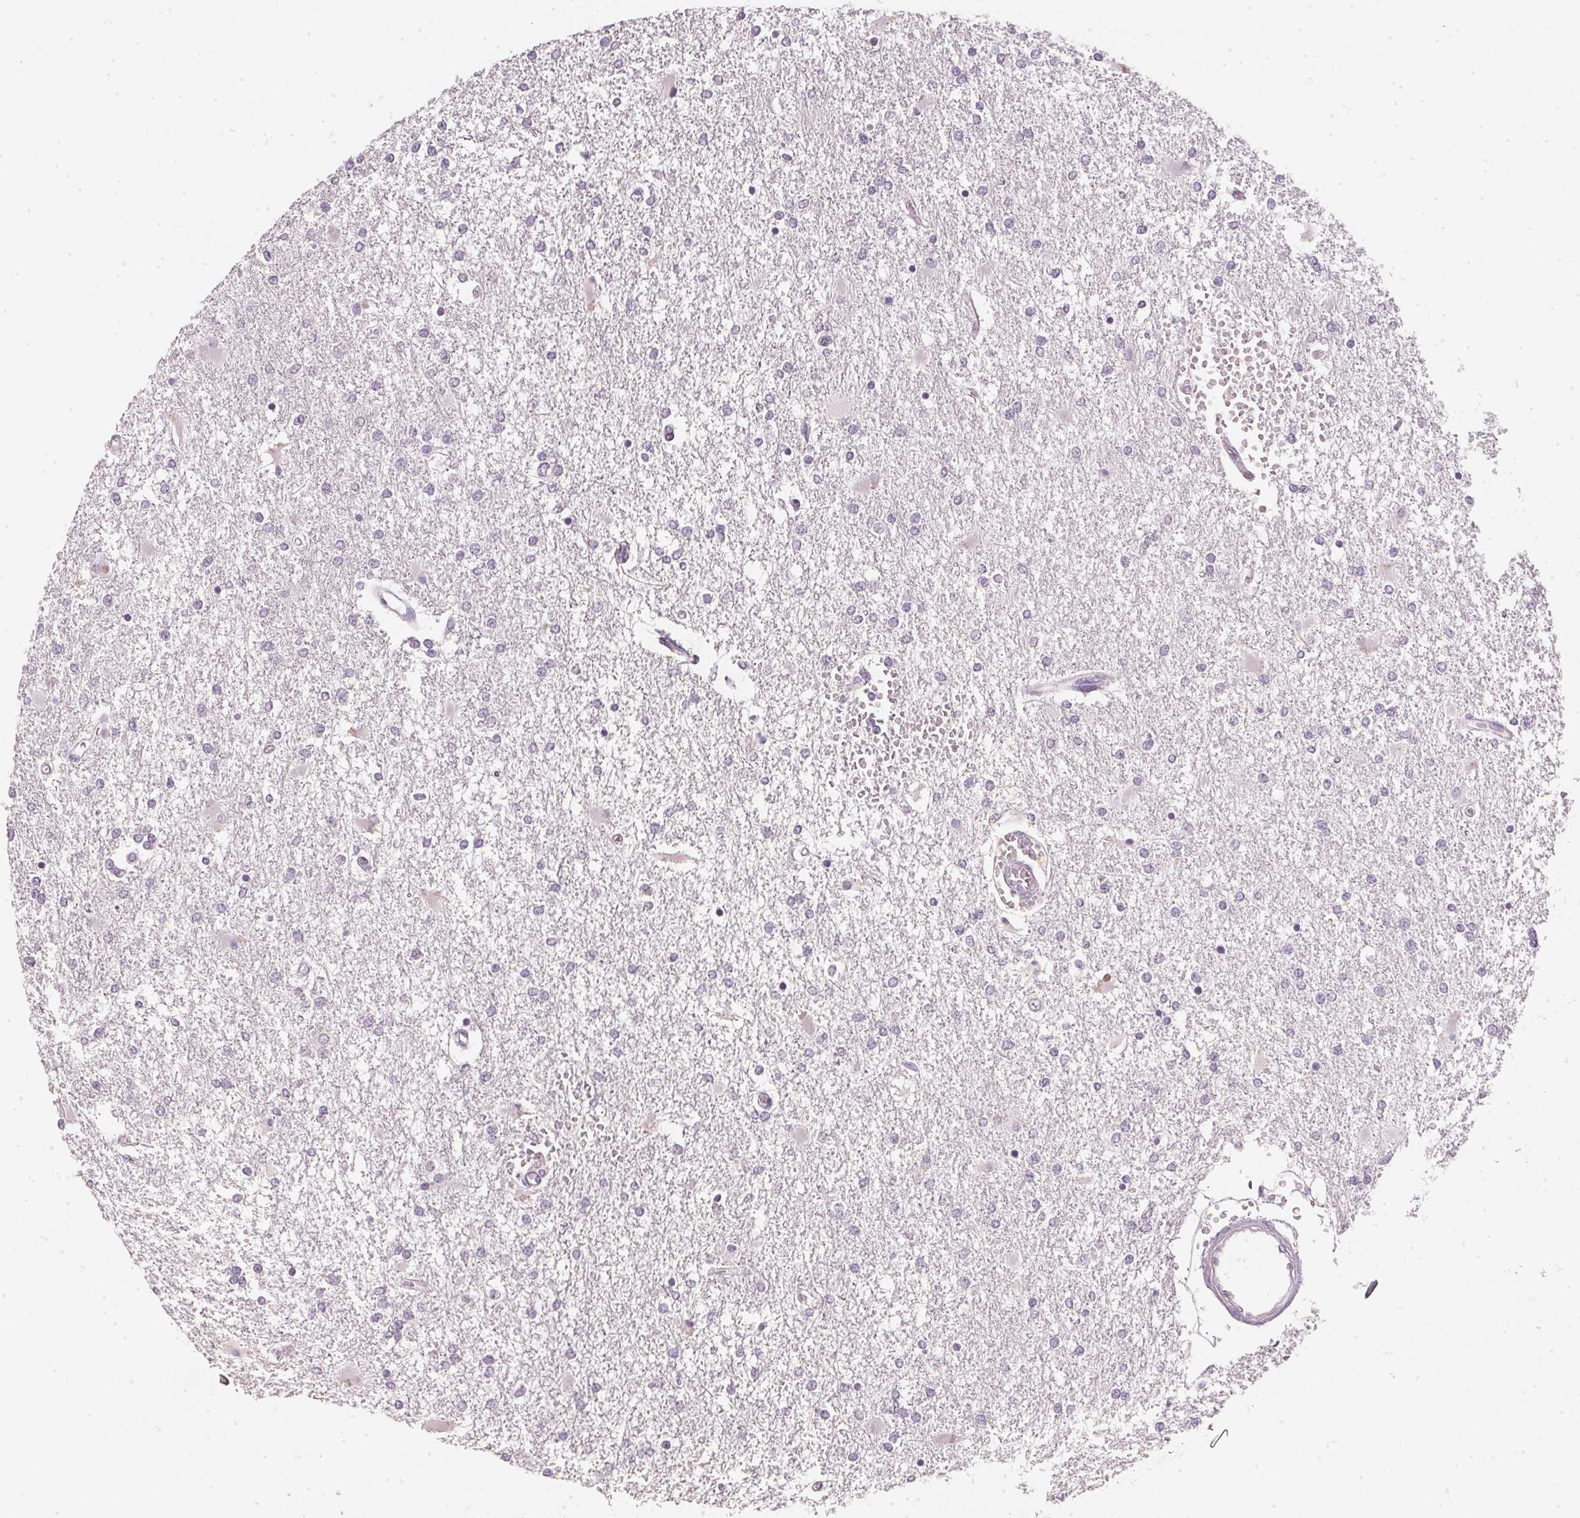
{"staining": {"intensity": "negative", "quantity": "none", "location": "none"}, "tissue": "glioma", "cell_type": "Tumor cells", "image_type": "cancer", "snomed": [{"axis": "morphology", "description": "Glioma, malignant, High grade"}, {"axis": "topography", "description": "Cerebral cortex"}], "caption": "Malignant glioma (high-grade) was stained to show a protein in brown. There is no significant positivity in tumor cells.", "gene": "IGFBP1", "patient": {"sex": "male", "age": 79}}